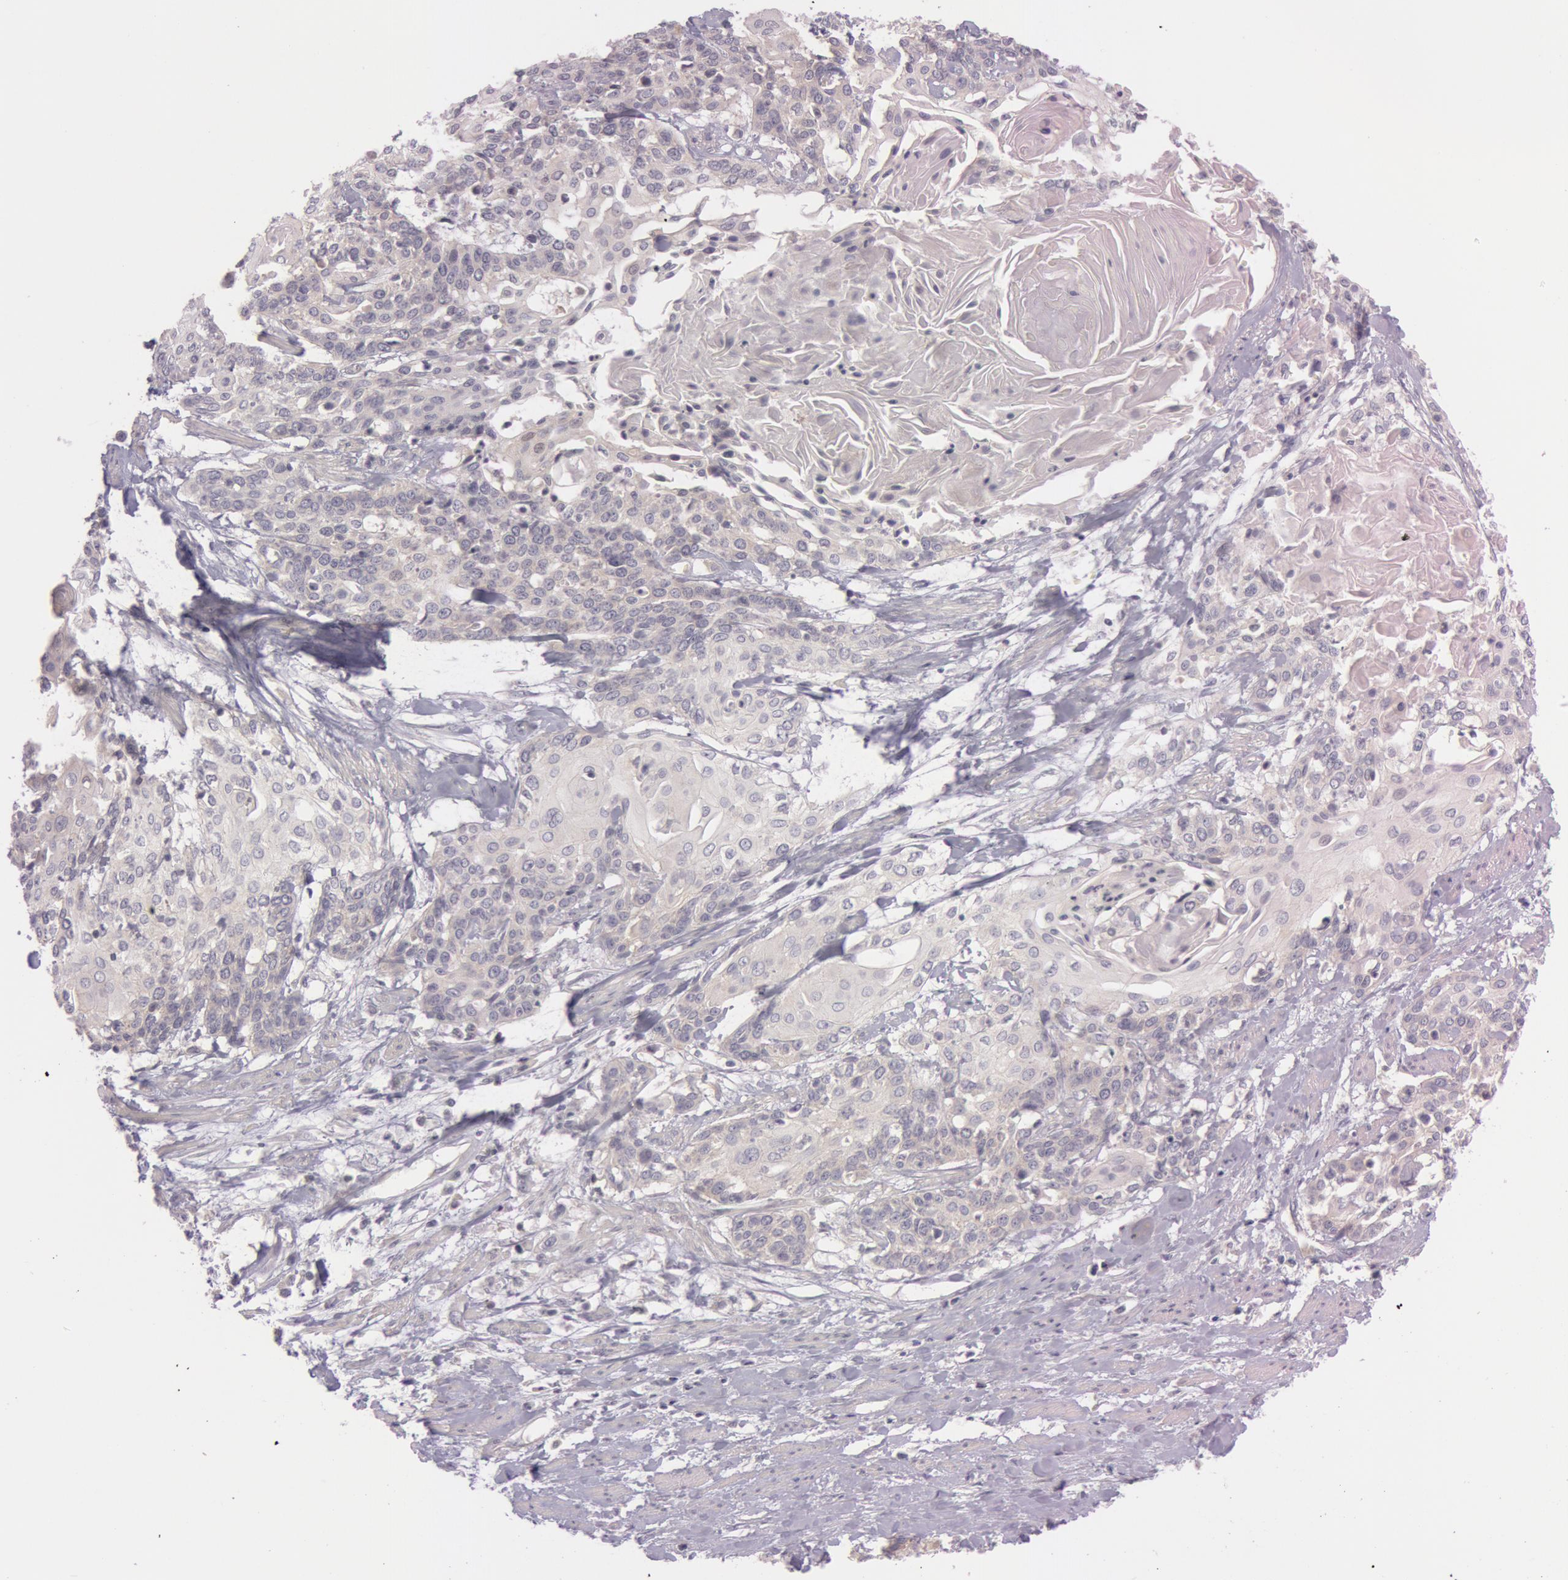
{"staining": {"intensity": "weak", "quantity": "<25%", "location": "cytoplasmic/membranous"}, "tissue": "cervical cancer", "cell_type": "Tumor cells", "image_type": "cancer", "snomed": [{"axis": "morphology", "description": "Squamous cell carcinoma, NOS"}, {"axis": "topography", "description": "Cervix"}], "caption": "There is no significant positivity in tumor cells of cervical squamous cell carcinoma.", "gene": "RALGAPA1", "patient": {"sex": "female", "age": 57}}